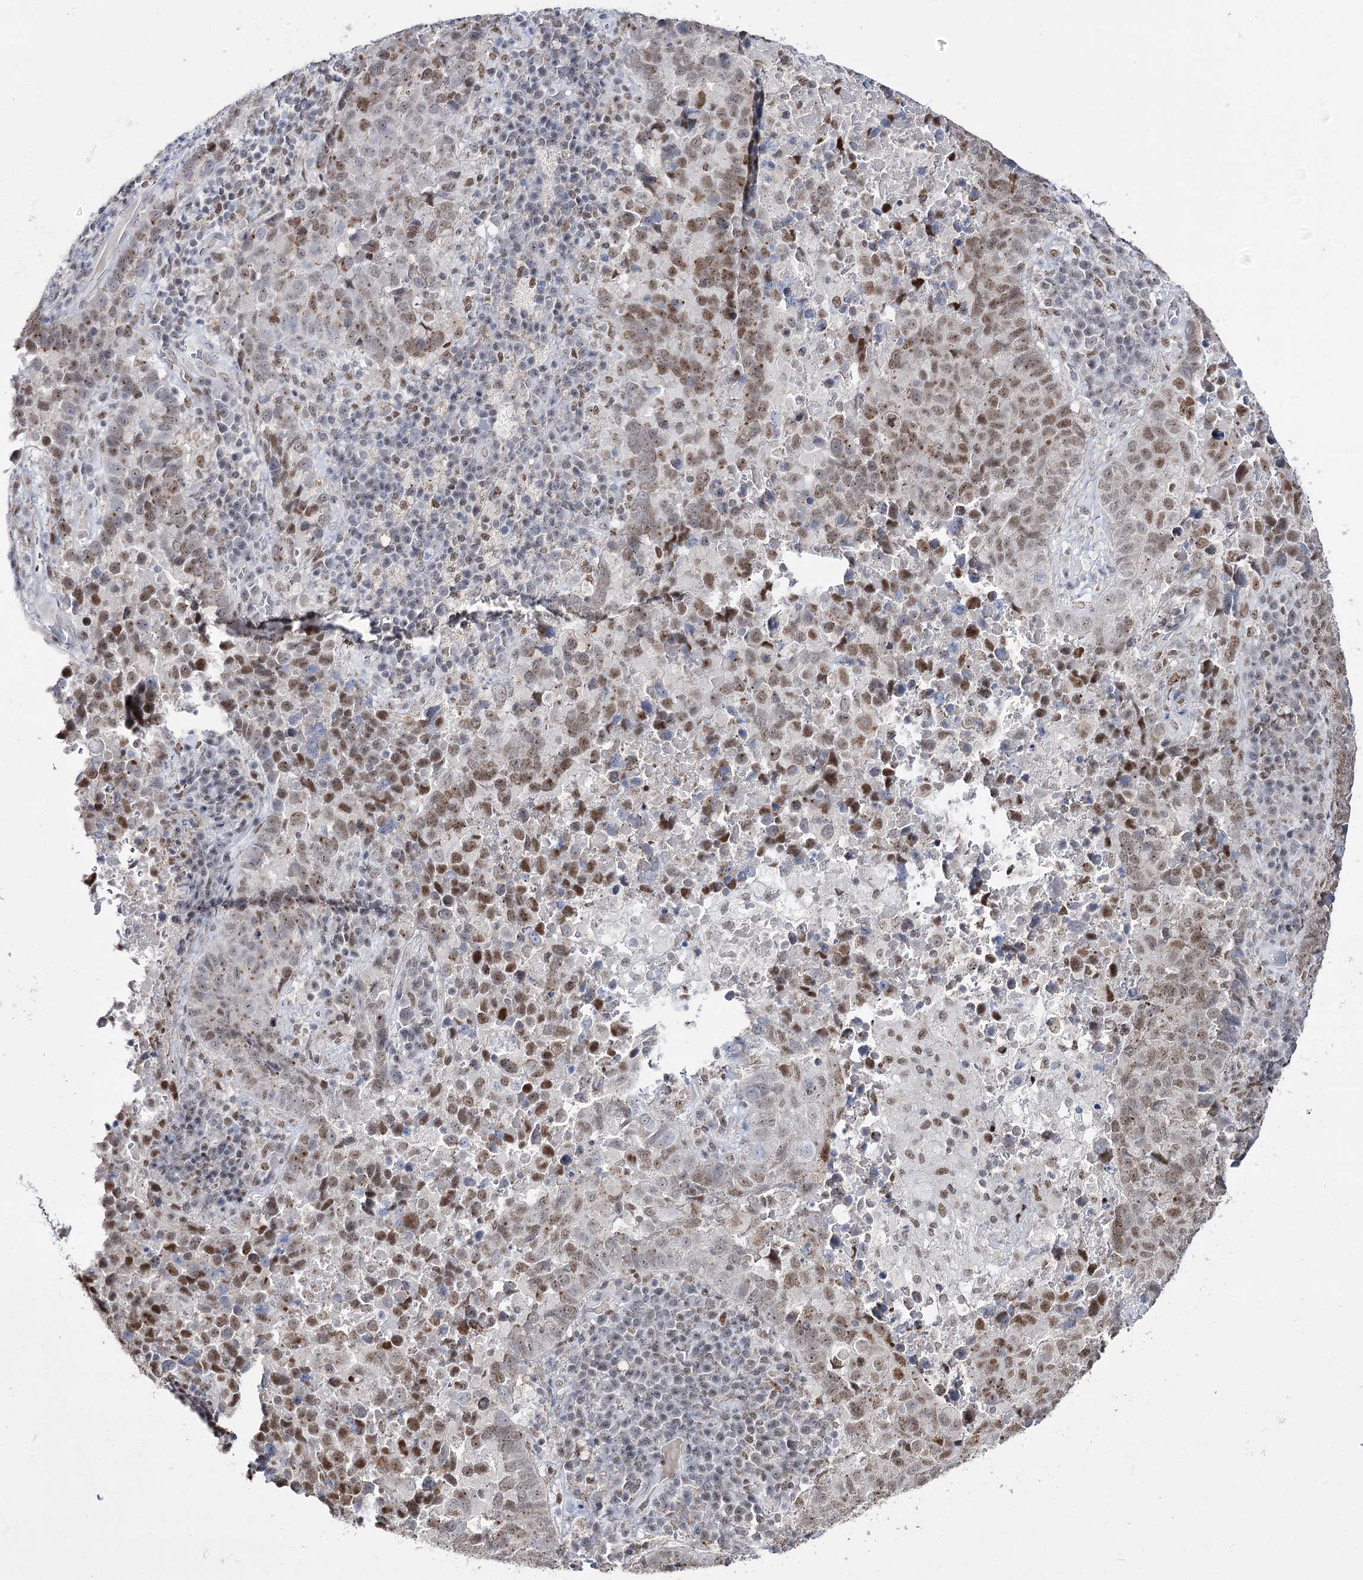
{"staining": {"intensity": "moderate", "quantity": ">75%", "location": "nuclear"}, "tissue": "lung cancer", "cell_type": "Tumor cells", "image_type": "cancer", "snomed": [{"axis": "morphology", "description": "Squamous cell carcinoma, NOS"}, {"axis": "topography", "description": "Lung"}], "caption": "Immunohistochemical staining of human lung cancer reveals medium levels of moderate nuclear expression in about >75% of tumor cells.", "gene": "VGLL4", "patient": {"sex": "male", "age": 73}}